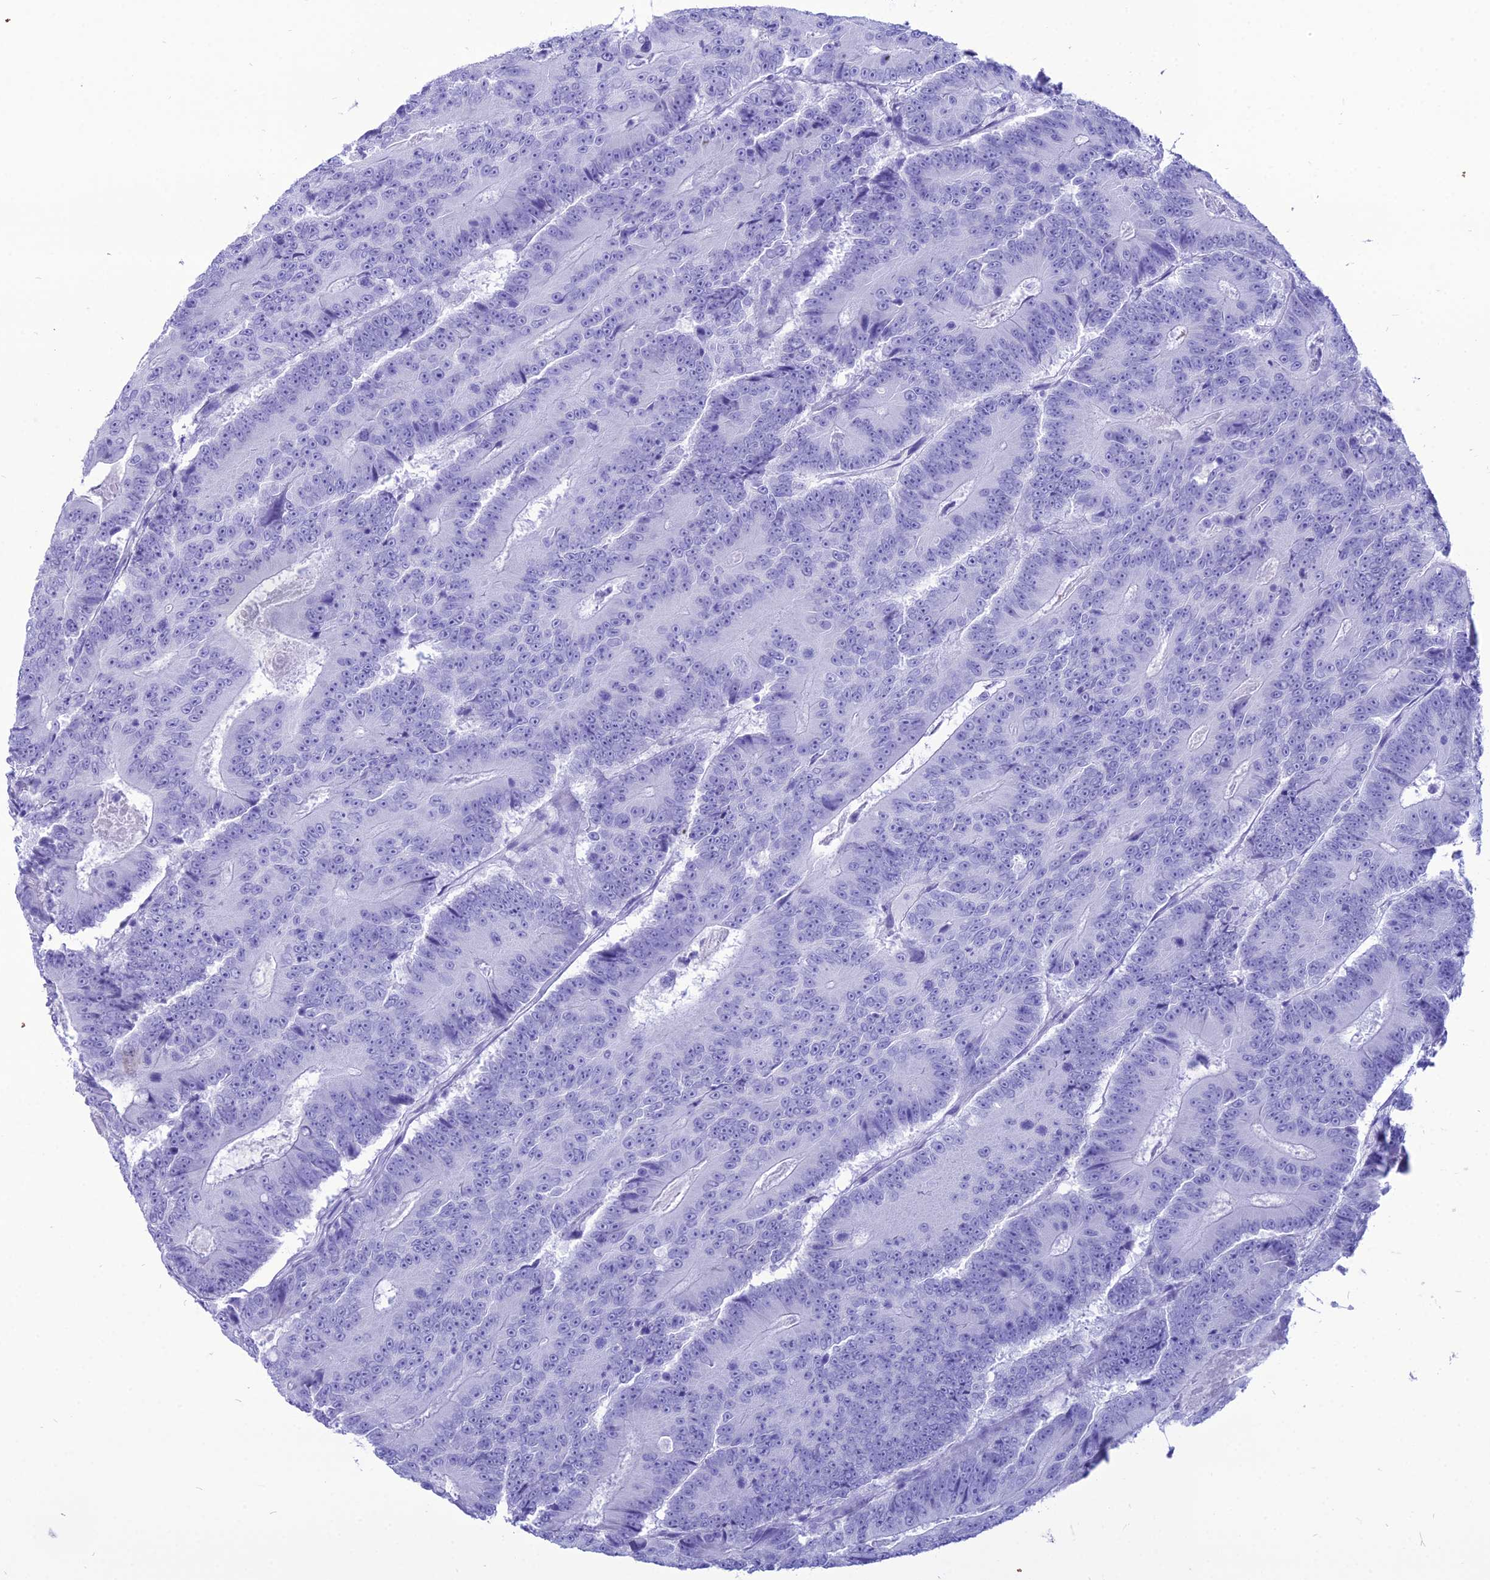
{"staining": {"intensity": "negative", "quantity": "none", "location": "none"}, "tissue": "colorectal cancer", "cell_type": "Tumor cells", "image_type": "cancer", "snomed": [{"axis": "morphology", "description": "Adenocarcinoma, NOS"}, {"axis": "topography", "description": "Colon"}], "caption": "IHC photomicrograph of human adenocarcinoma (colorectal) stained for a protein (brown), which reveals no staining in tumor cells.", "gene": "PNMA5", "patient": {"sex": "male", "age": 83}}